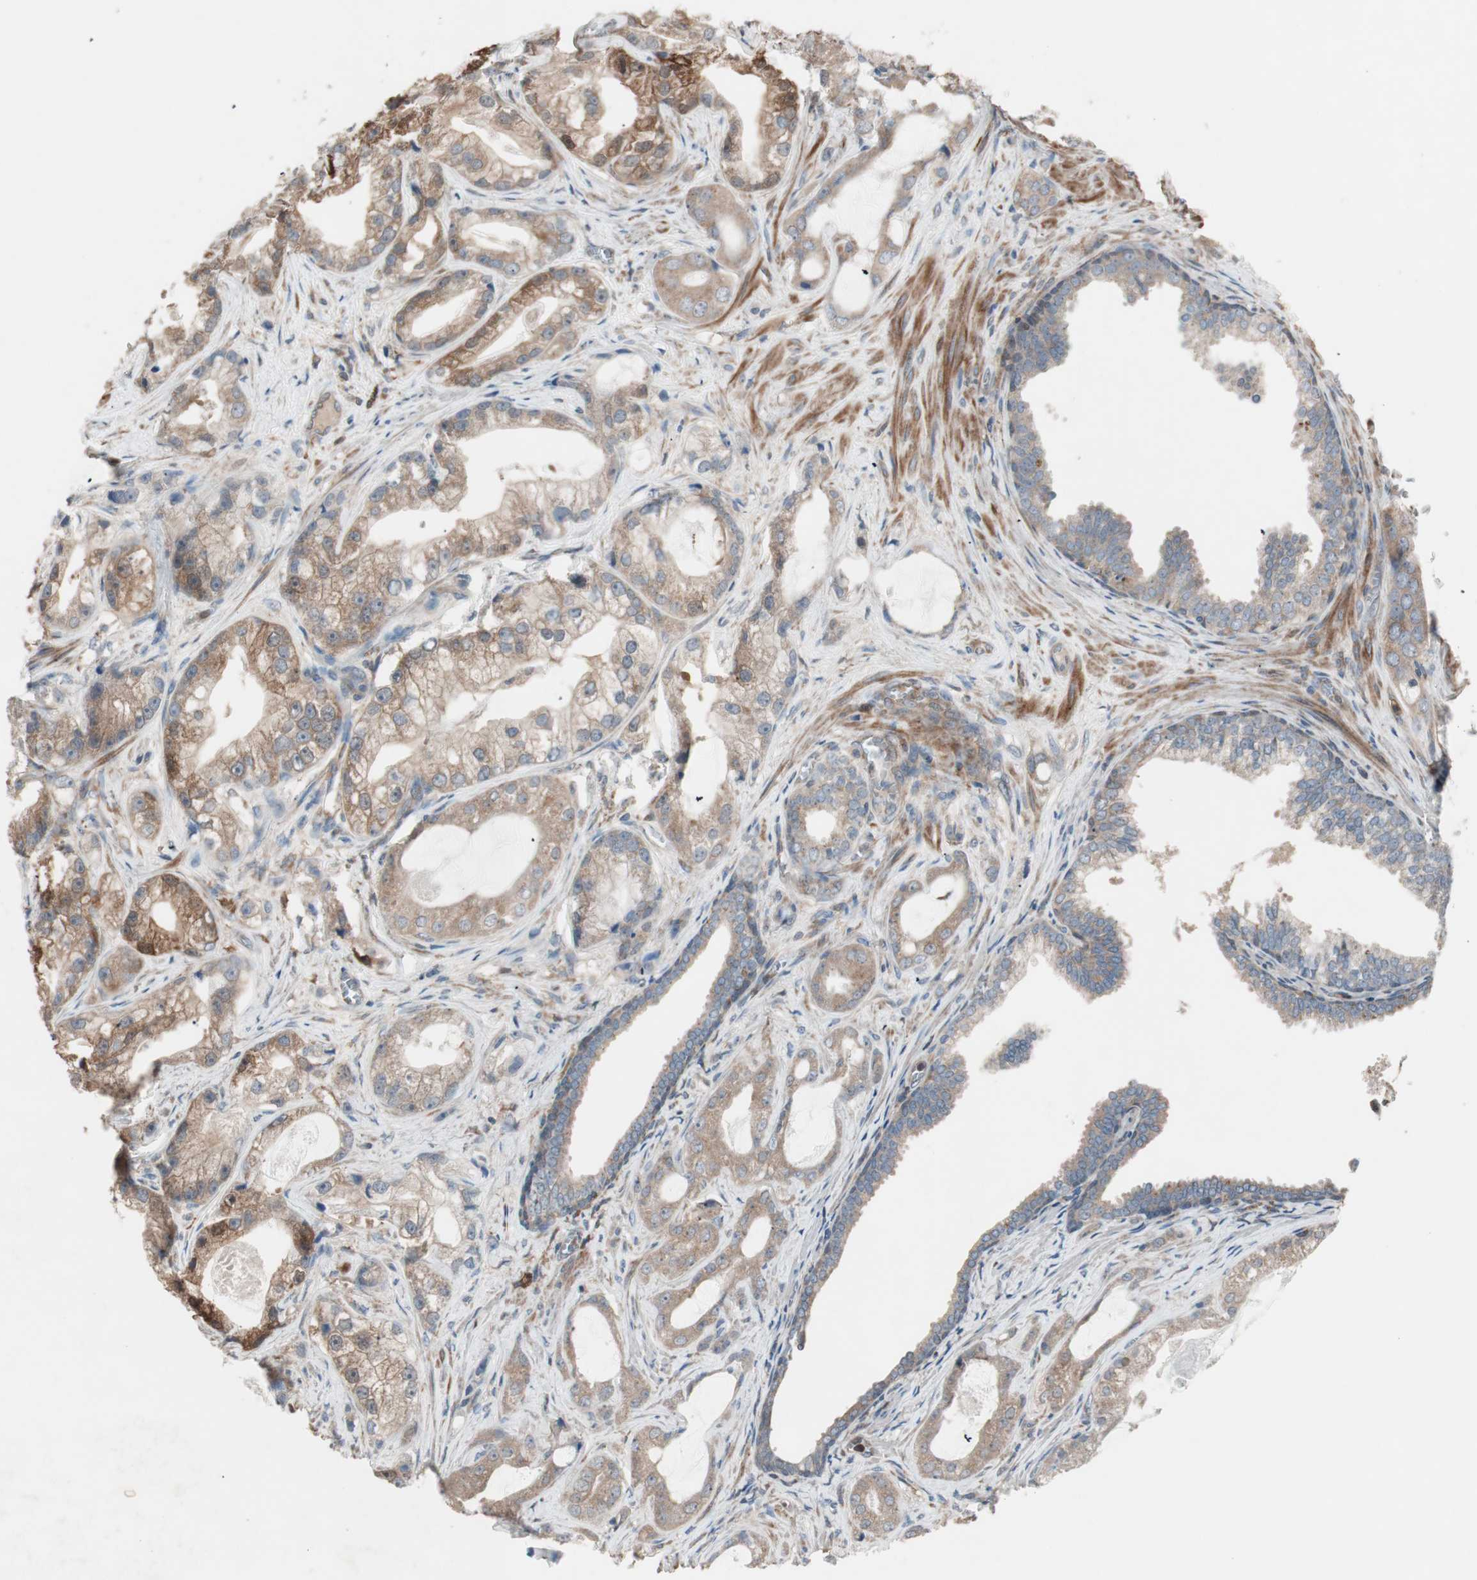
{"staining": {"intensity": "moderate", "quantity": ">75%", "location": "cytoplasmic/membranous"}, "tissue": "prostate cancer", "cell_type": "Tumor cells", "image_type": "cancer", "snomed": [{"axis": "morphology", "description": "Adenocarcinoma, Low grade"}, {"axis": "topography", "description": "Prostate"}], "caption": "High-power microscopy captured an immunohistochemistry (IHC) histopathology image of prostate cancer, revealing moderate cytoplasmic/membranous expression in about >75% of tumor cells.", "gene": "STAB1", "patient": {"sex": "male", "age": 59}}